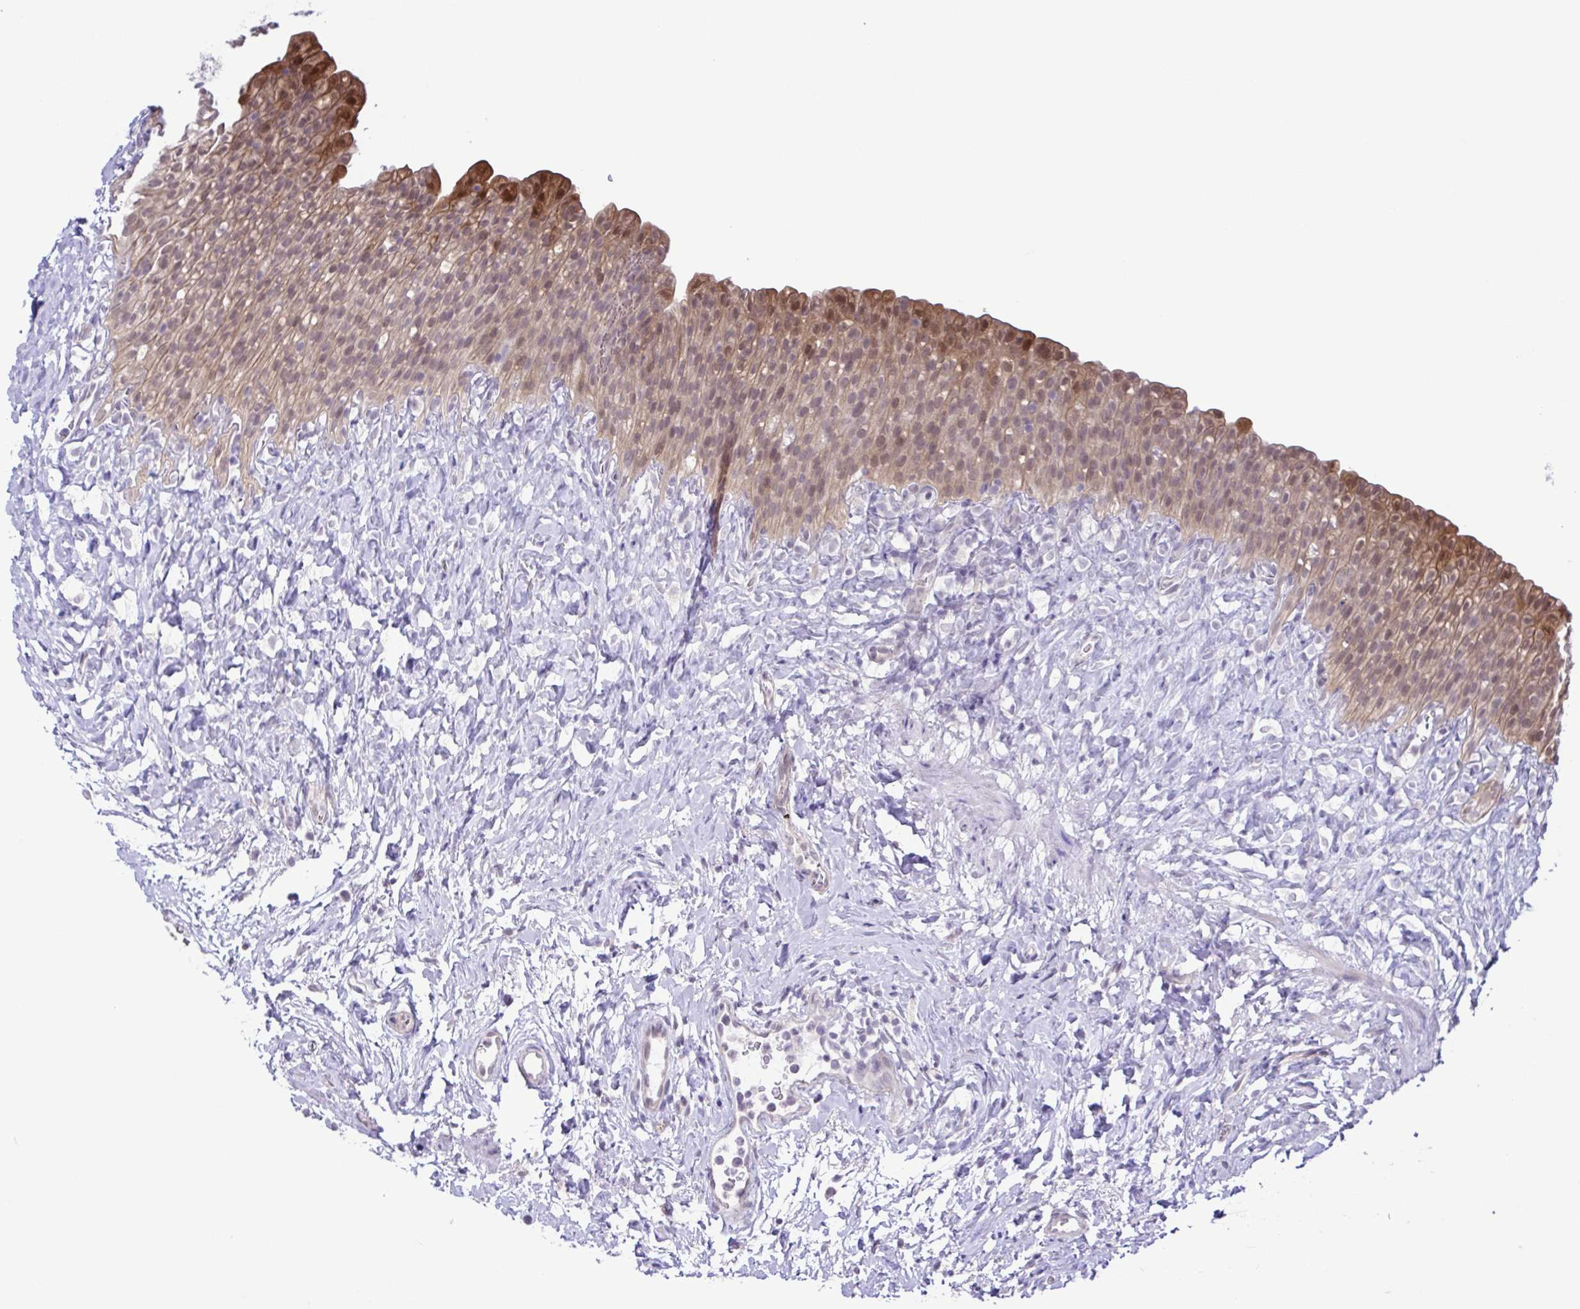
{"staining": {"intensity": "moderate", "quantity": "25%-75%", "location": "cytoplasmic/membranous,nuclear"}, "tissue": "urinary bladder", "cell_type": "Urothelial cells", "image_type": "normal", "snomed": [{"axis": "morphology", "description": "Normal tissue, NOS"}, {"axis": "topography", "description": "Urinary bladder"}, {"axis": "topography", "description": "Prostate"}], "caption": "Brown immunohistochemical staining in unremarkable human urinary bladder shows moderate cytoplasmic/membranous,nuclear staining in approximately 25%-75% of urothelial cells.", "gene": "IL1RN", "patient": {"sex": "male", "age": 76}}